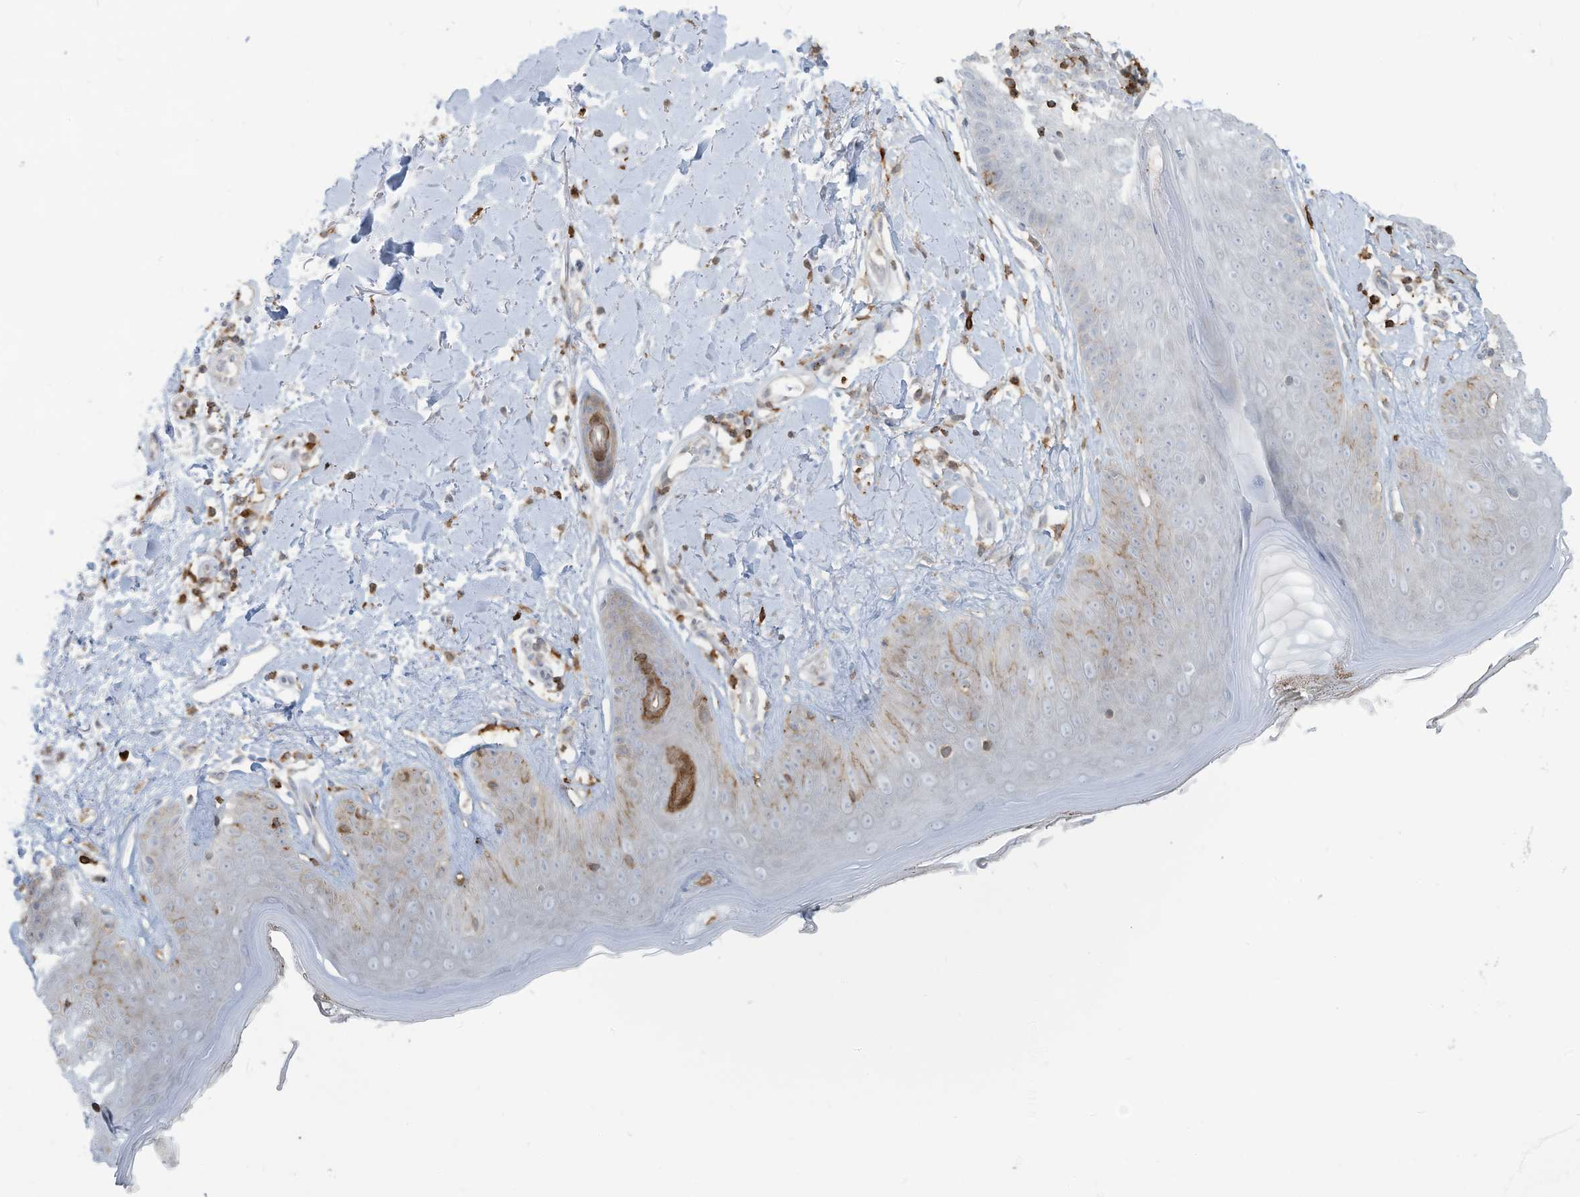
{"staining": {"intensity": "negative", "quantity": "none", "location": "none"}, "tissue": "skin", "cell_type": "Fibroblasts", "image_type": "normal", "snomed": [{"axis": "morphology", "description": "Normal tissue, NOS"}, {"axis": "topography", "description": "Skin"}], "caption": "Protein analysis of benign skin displays no significant positivity in fibroblasts.", "gene": "NOTO", "patient": {"sex": "female", "age": 64}}